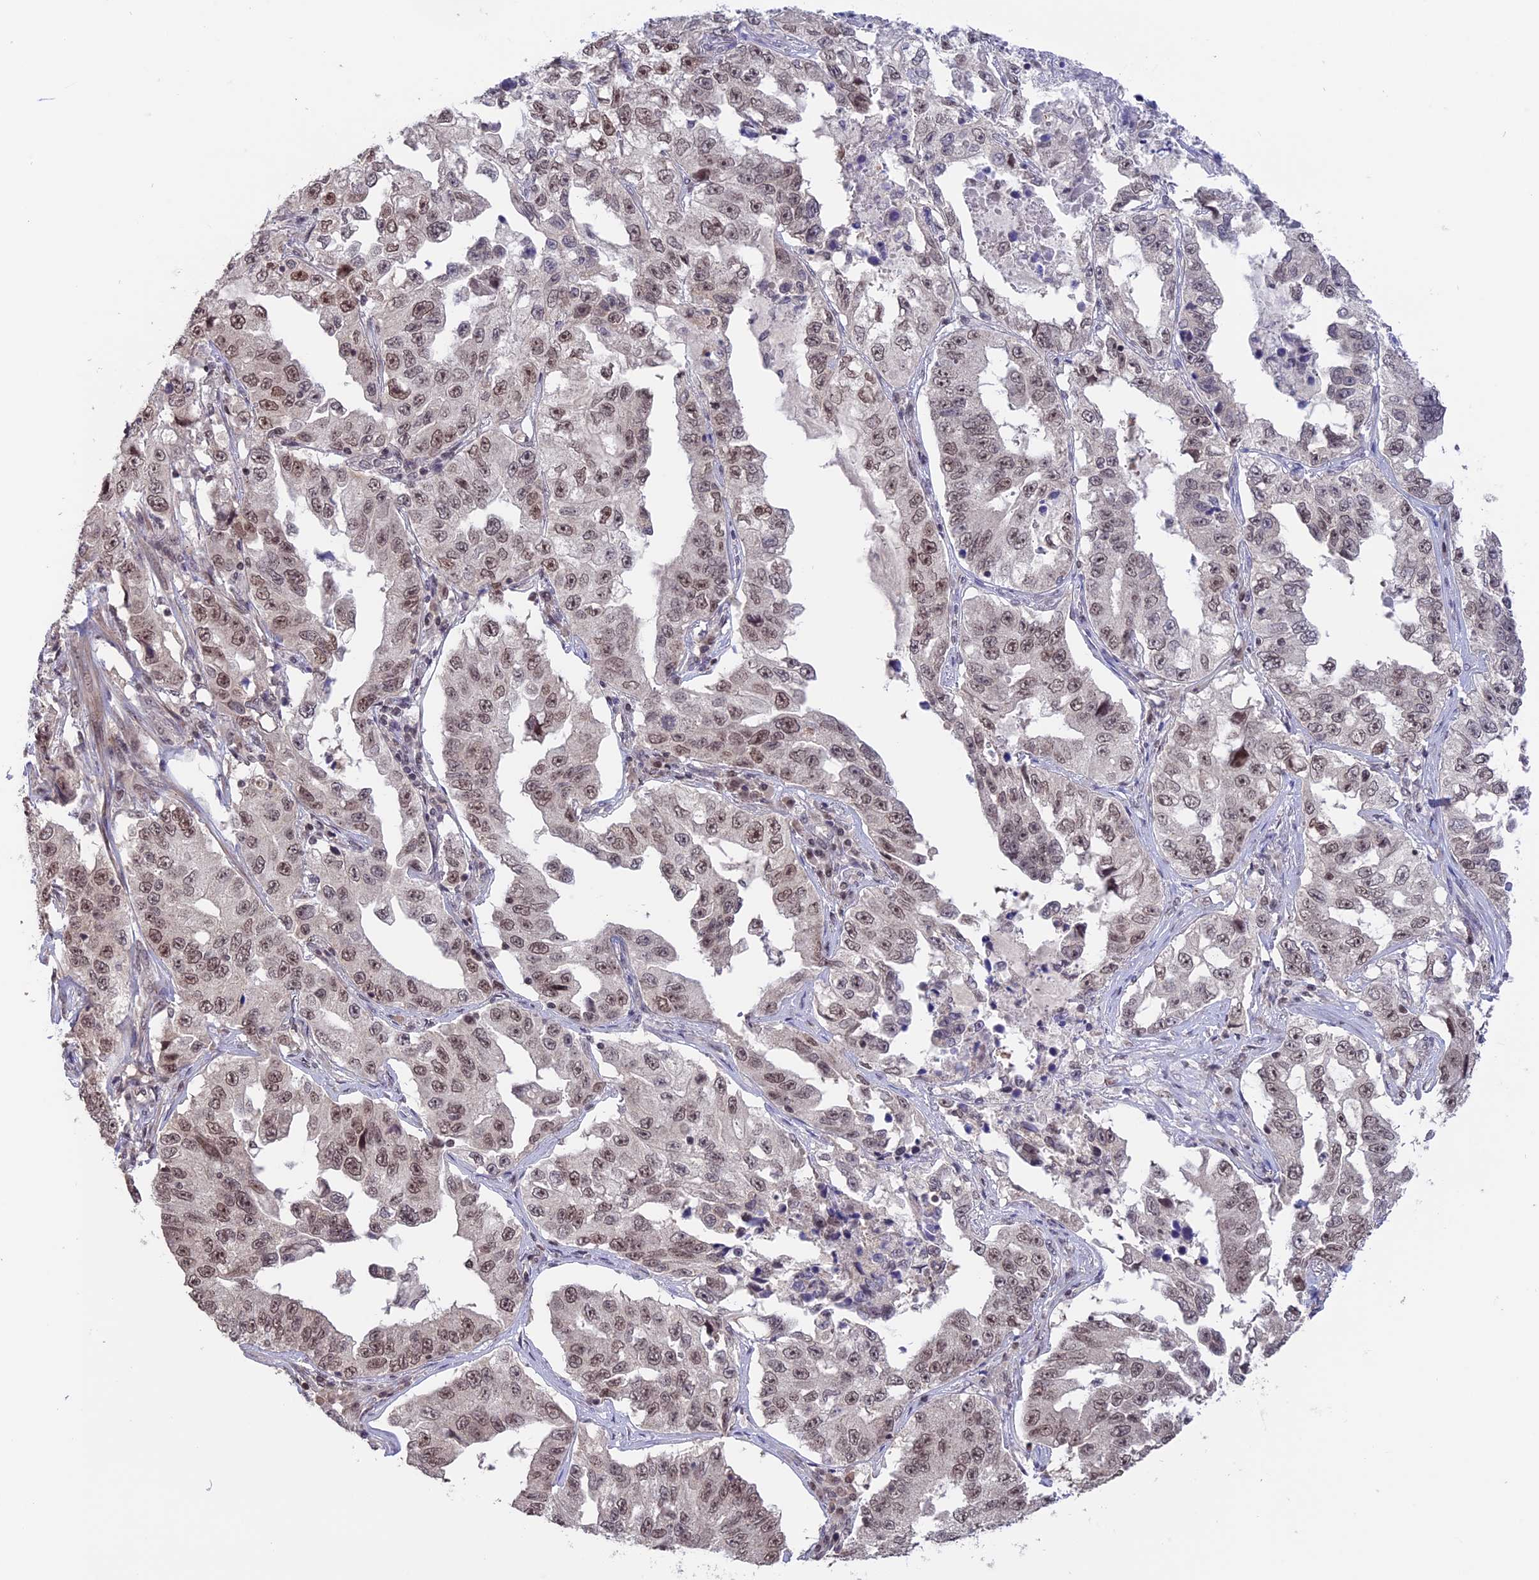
{"staining": {"intensity": "moderate", "quantity": ">75%", "location": "nuclear"}, "tissue": "lung cancer", "cell_type": "Tumor cells", "image_type": "cancer", "snomed": [{"axis": "morphology", "description": "Adenocarcinoma, NOS"}, {"axis": "topography", "description": "Lung"}], "caption": "A brown stain labels moderate nuclear positivity of a protein in human lung cancer tumor cells.", "gene": "RFC5", "patient": {"sex": "female", "age": 51}}